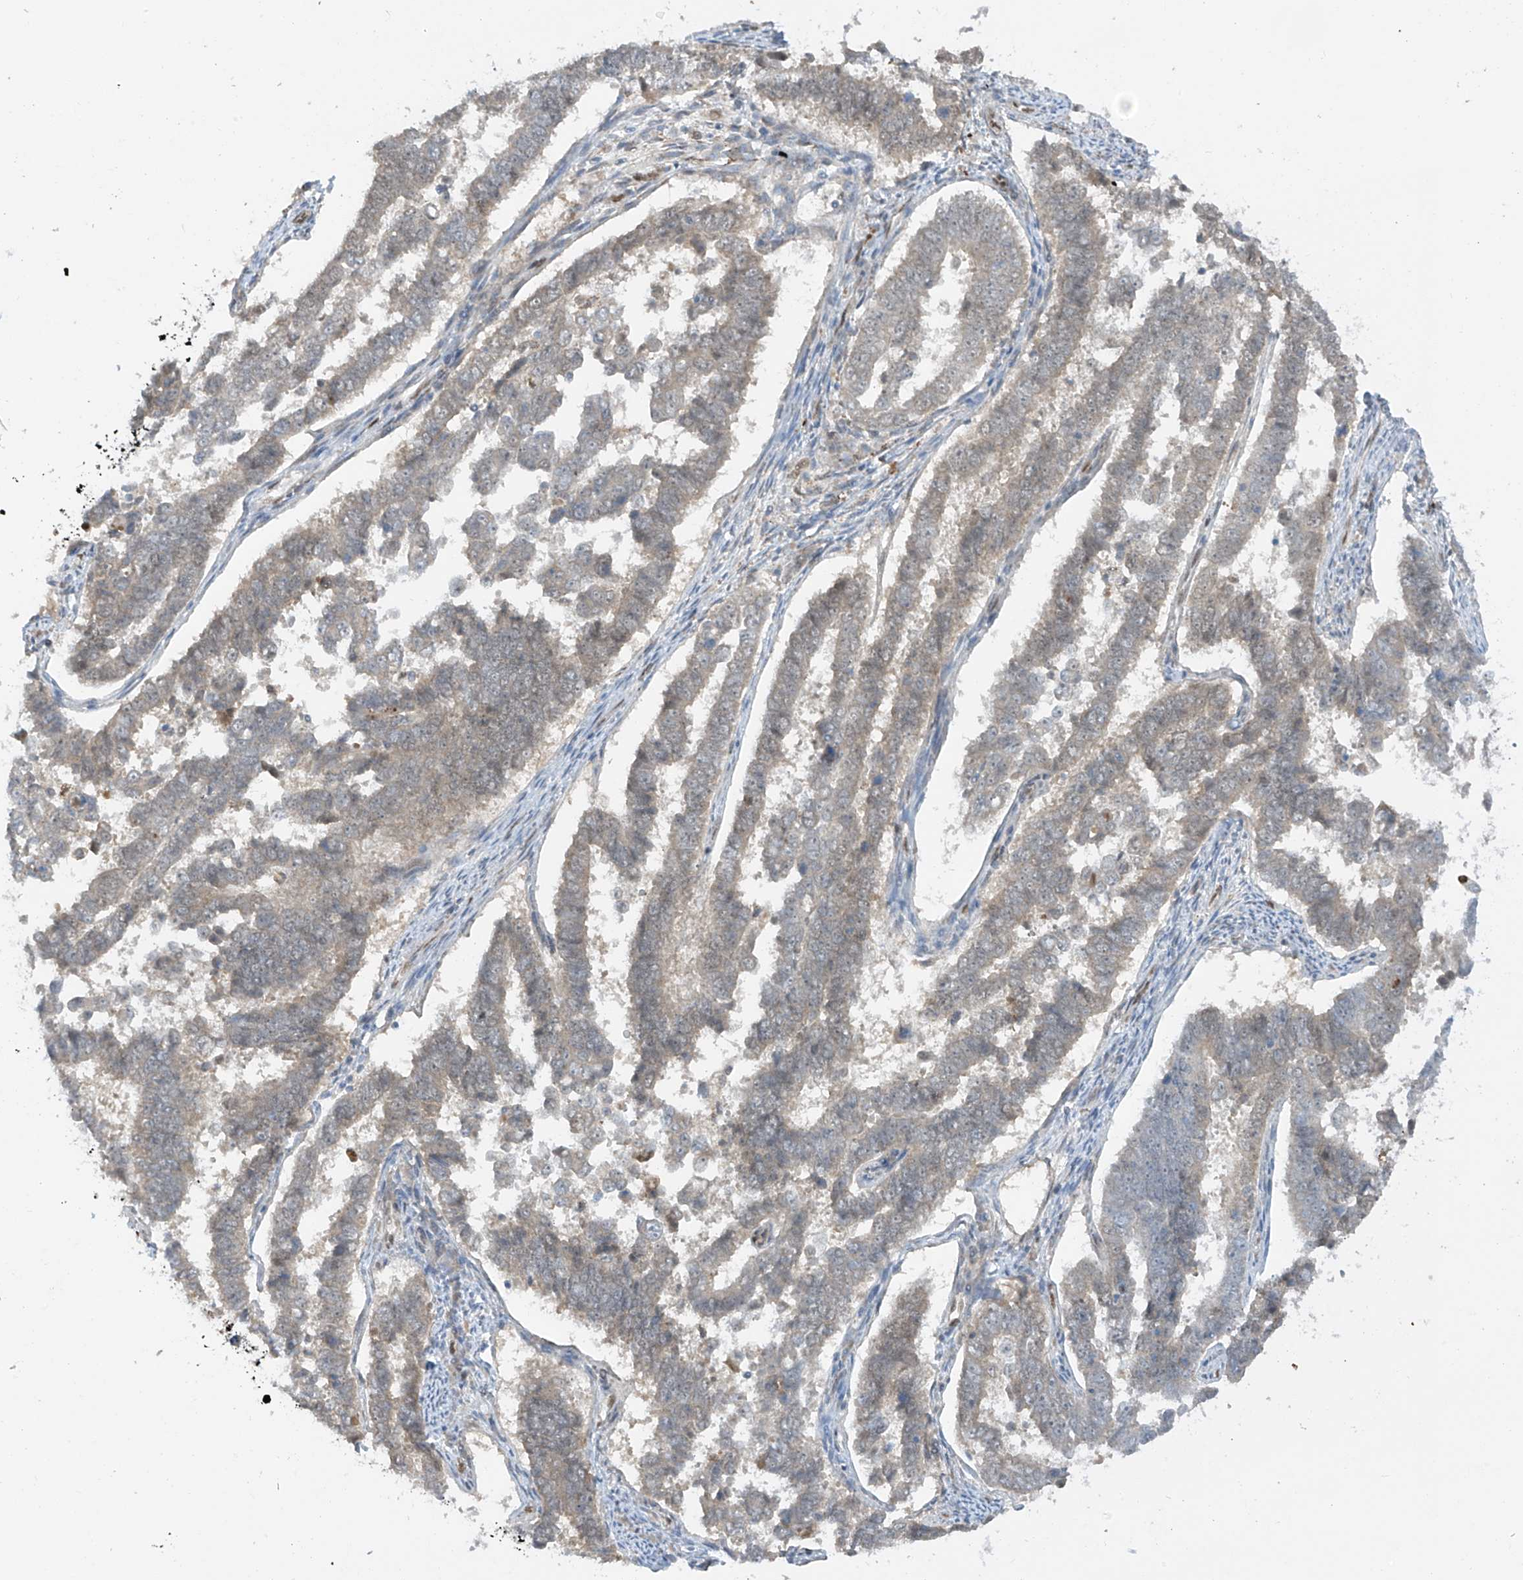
{"staining": {"intensity": "negative", "quantity": "none", "location": "none"}, "tissue": "endometrial cancer", "cell_type": "Tumor cells", "image_type": "cancer", "snomed": [{"axis": "morphology", "description": "Adenocarcinoma, NOS"}, {"axis": "topography", "description": "Endometrium"}], "caption": "A photomicrograph of human endometrial cancer is negative for staining in tumor cells.", "gene": "PM20D2", "patient": {"sex": "female", "age": 75}}